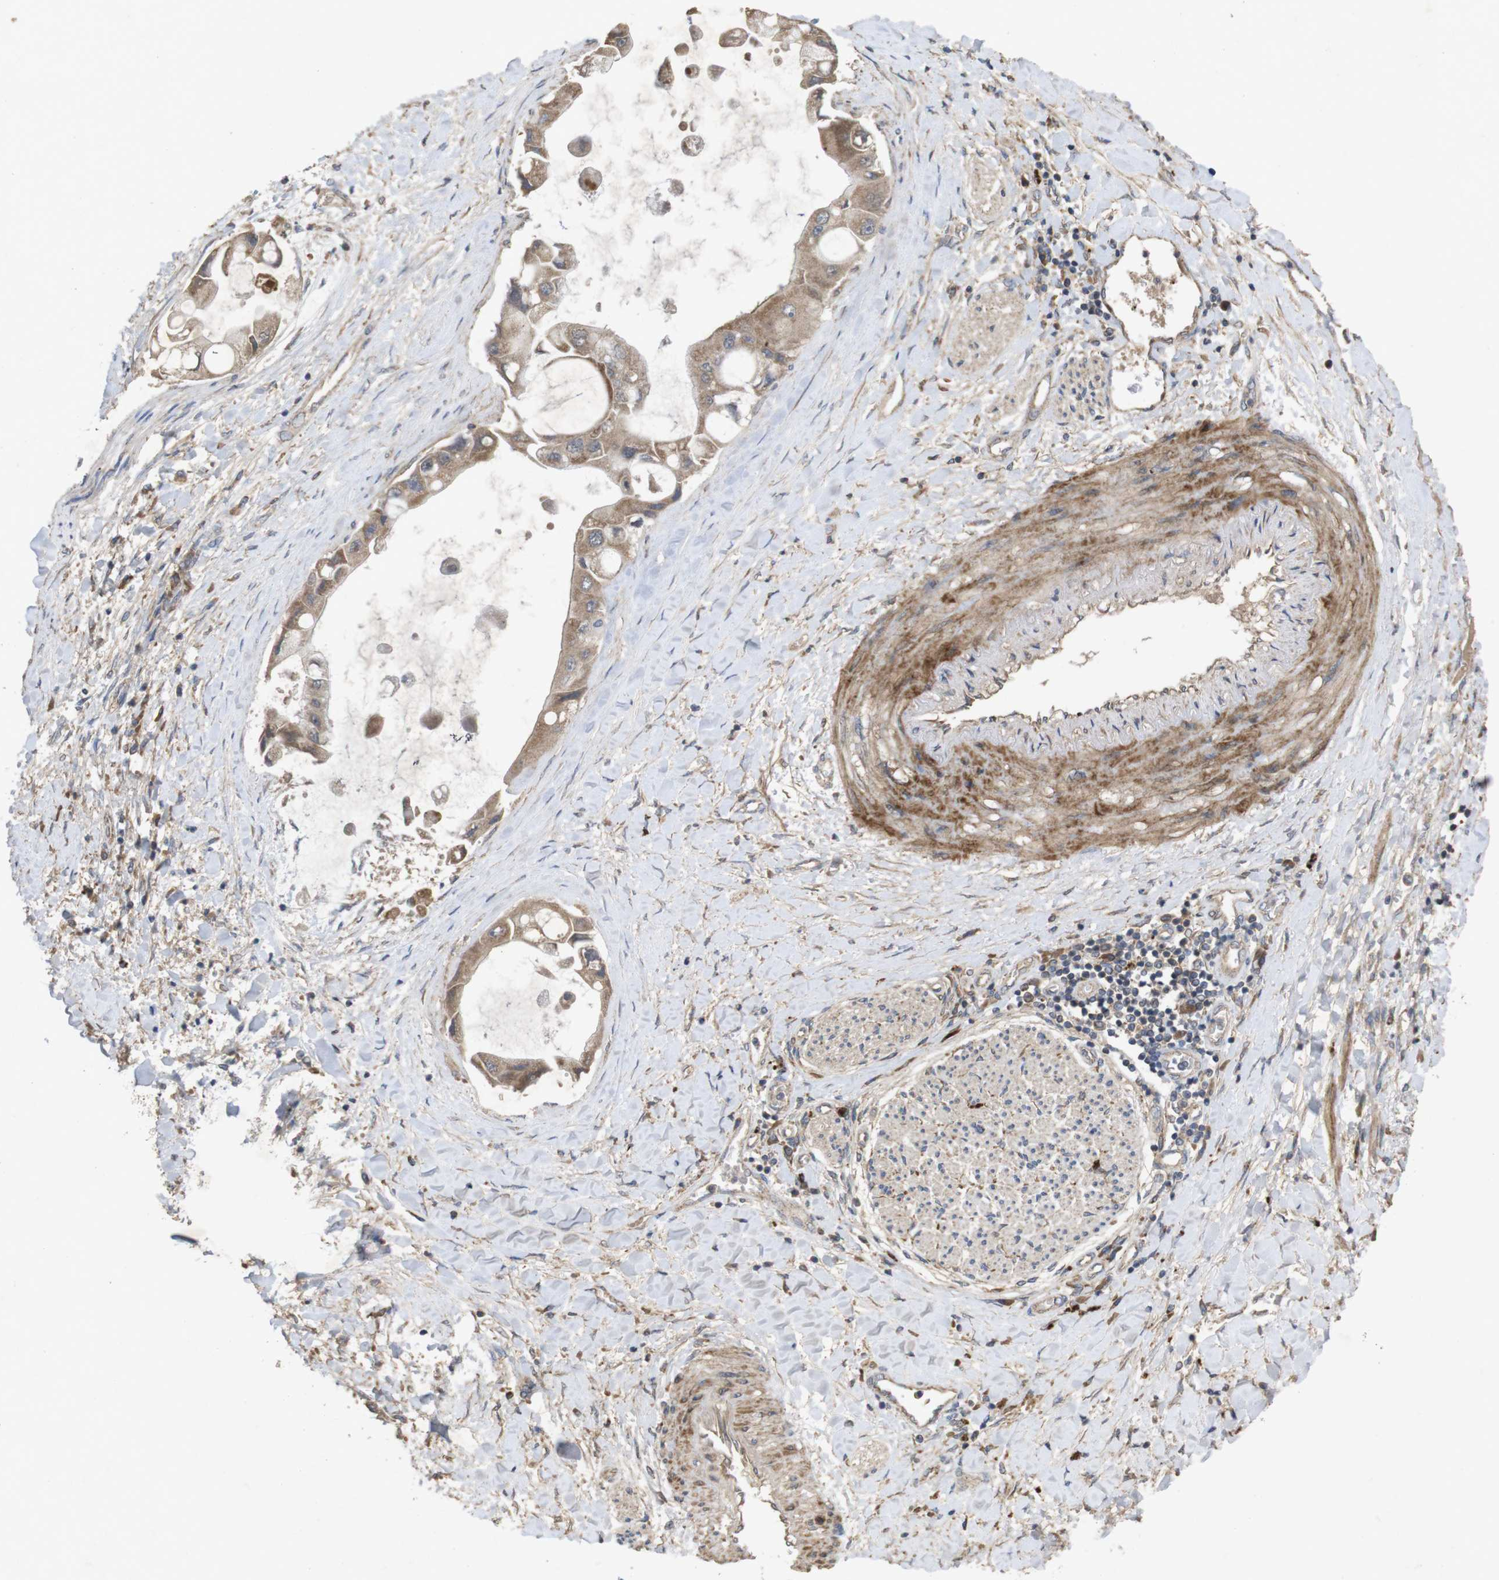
{"staining": {"intensity": "moderate", "quantity": ">75%", "location": "cytoplasmic/membranous"}, "tissue": "liver cancer", "cell_type": "Tumor cells", "image_type": "cancer", "snomed": [{"axis": "morphology", "description": "Cholangiocarcinoma"}, {"axis": "topography", "description": "Liver"}], "caption": "This micrograph displays liver cancer (cholangiocarcinoma) stained with immunohistochemistry to label a protein in brown. The cytoplasmic/membranous of tumor cells show moderate positivity for the protein. Nuclei are counter-stained blue.", "gene": "KCNS3", "patient": {"sex": "male", "age": 50}}